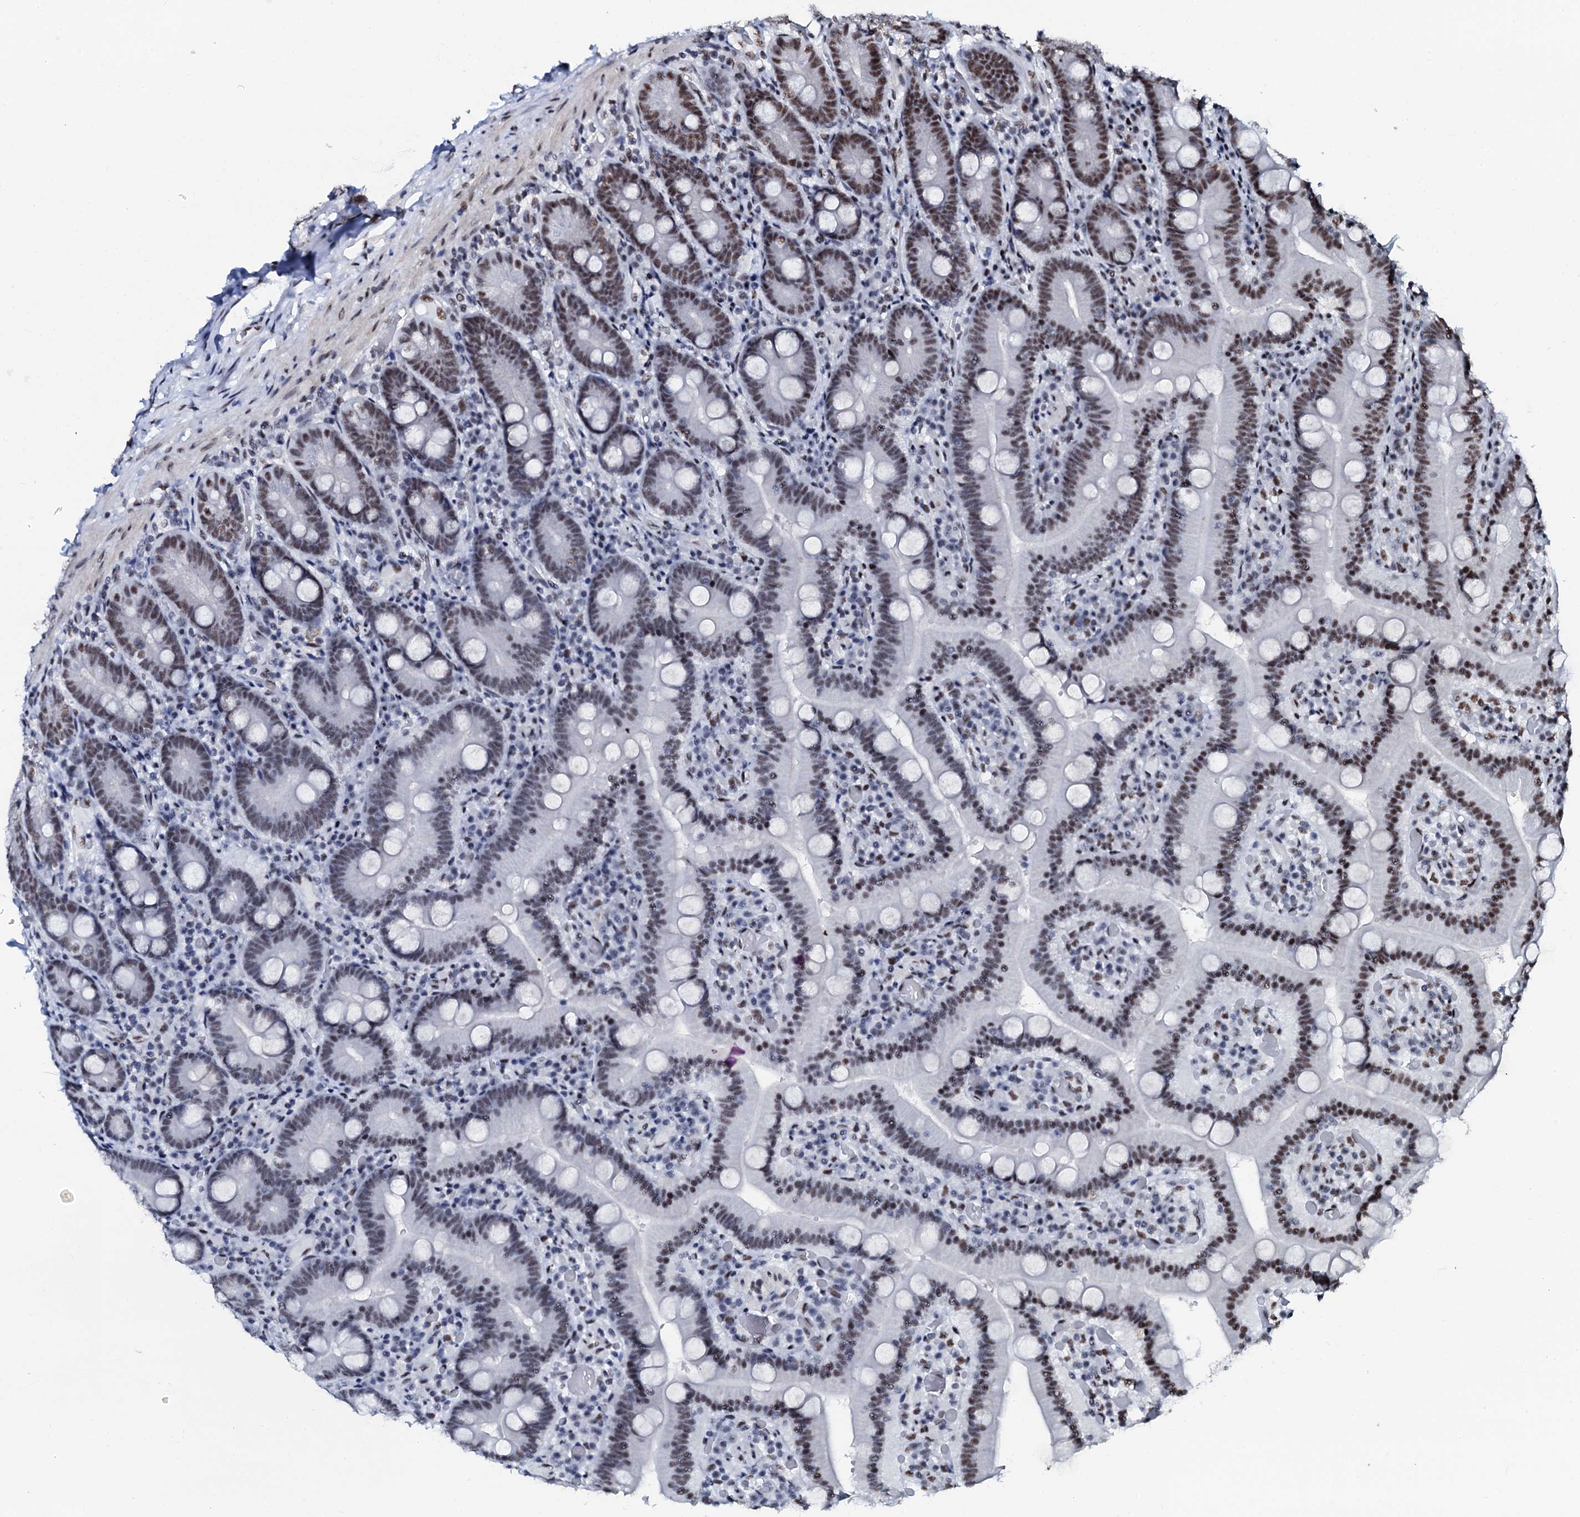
{"staining": {"intensity": "moderate", "quantity": "25%-75%", "location": "nuclear"}, "tissue": "duodenum", "cell_type": "Glandular cells", "image_type": "normal", "snomed": [{"axis": "morphology", "description": "Normal tissue, NOS"}, {"axis": "topography", "description": "Duodenum"}], "caption": "Approximately 25%-75% of glandular cells in benign human duodenum demonstrate moderate nuclear protein expression as visualized by brown immunohistochemical staining.", "gene": "NKAPD1", "patient": {"sex": "female", "age": 62}}